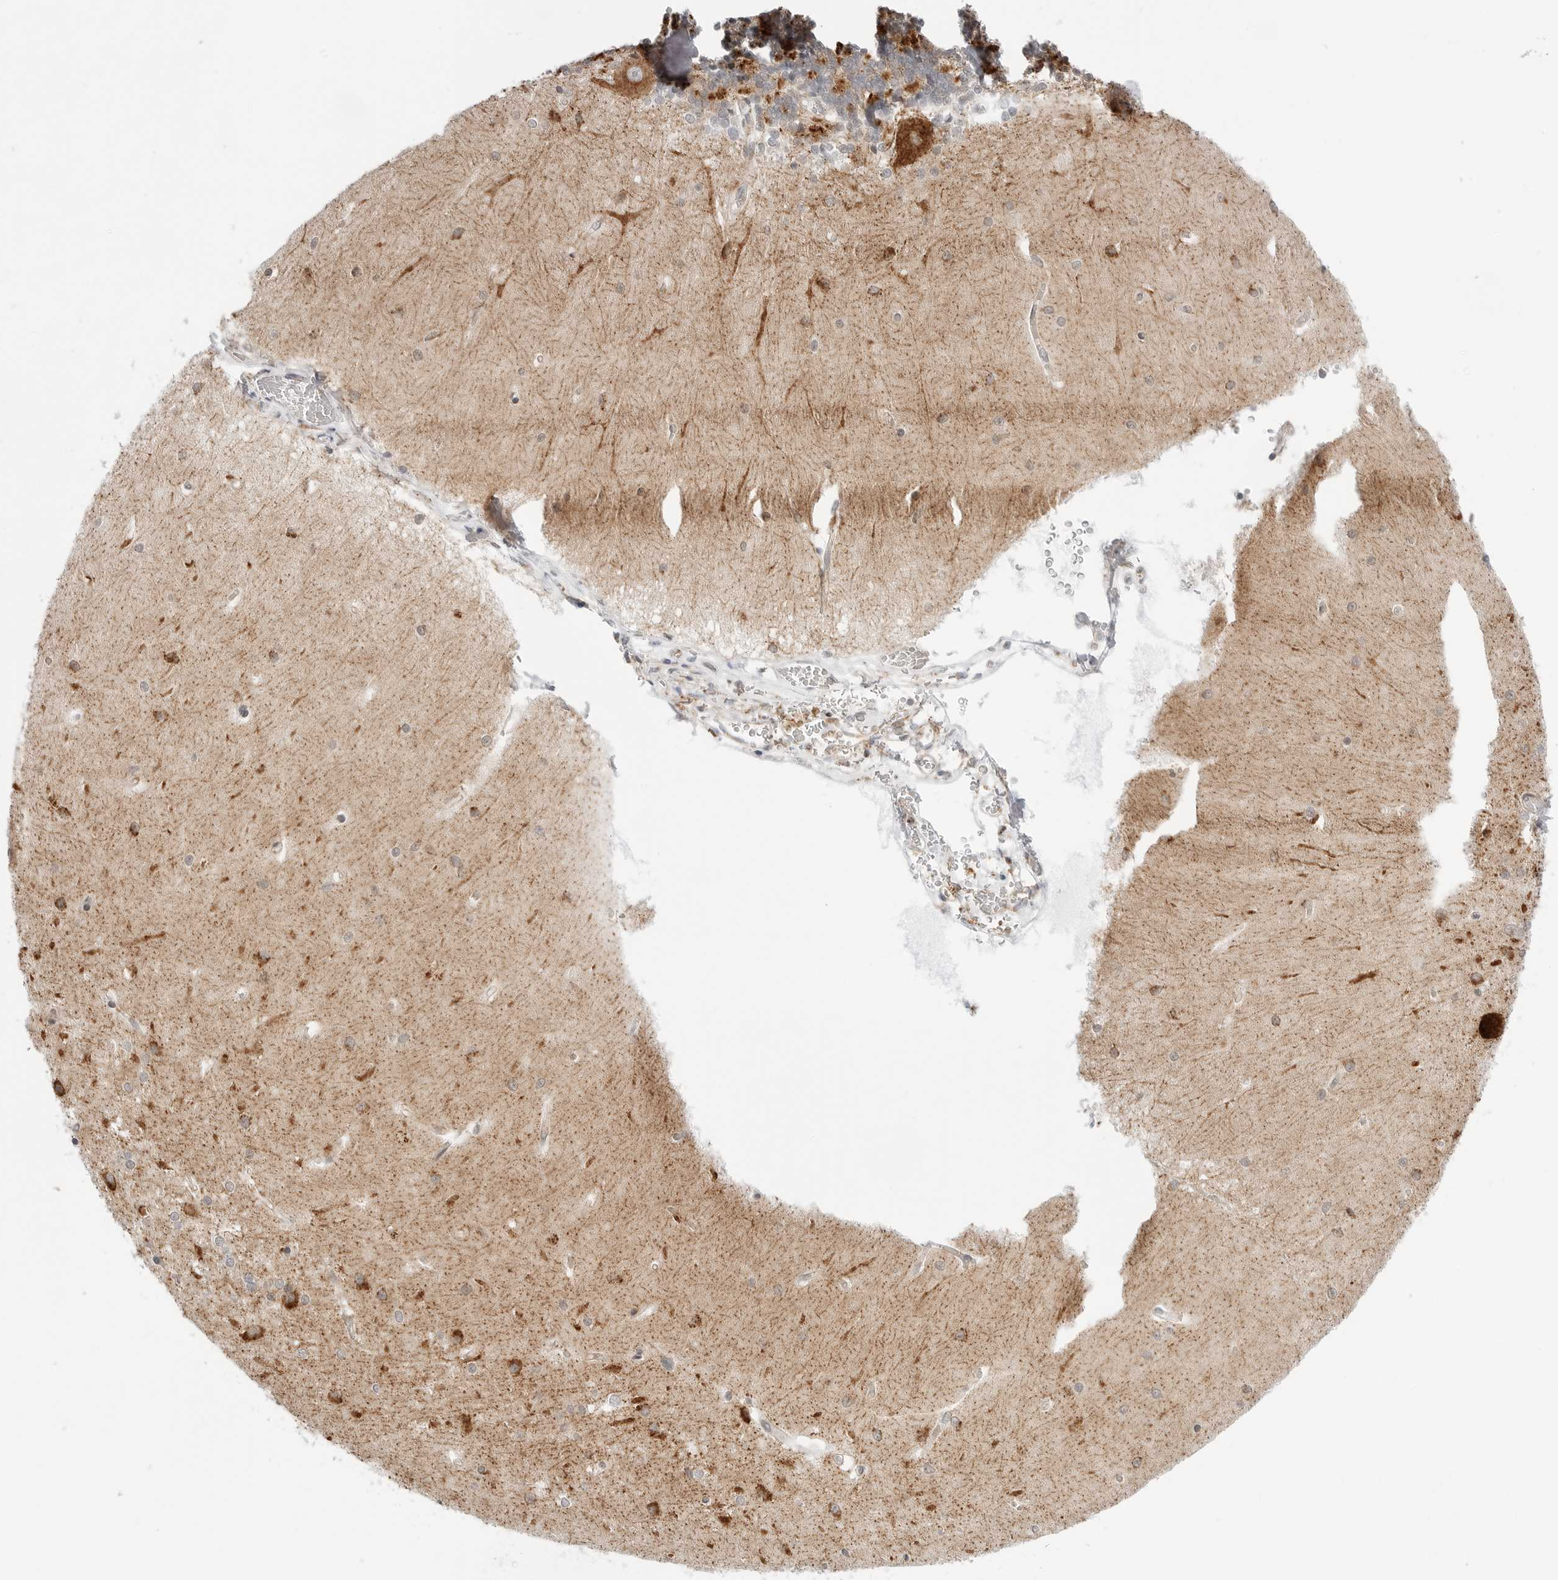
{"staining": {"intensity": "moderate", "quantity": "<25%", "location": "cytoplasmic/membranous"}, "tissue": "cerebellum", "cell_type": "Cells in granular layer", "image_type": "normal", "snomed": [{"axis": "morphology", "description": "Normal tissue, NOS"}, {"axis": "topography", "description": "Cerebellum"}], "caption": "A brown stain labels moderate cytoplasmic/membranous staining of a protein in cells in granular layer of unremarkable cerebellum.", "gene": "ATP5IF1", "patient": {"sex": "male", "age": 37}}